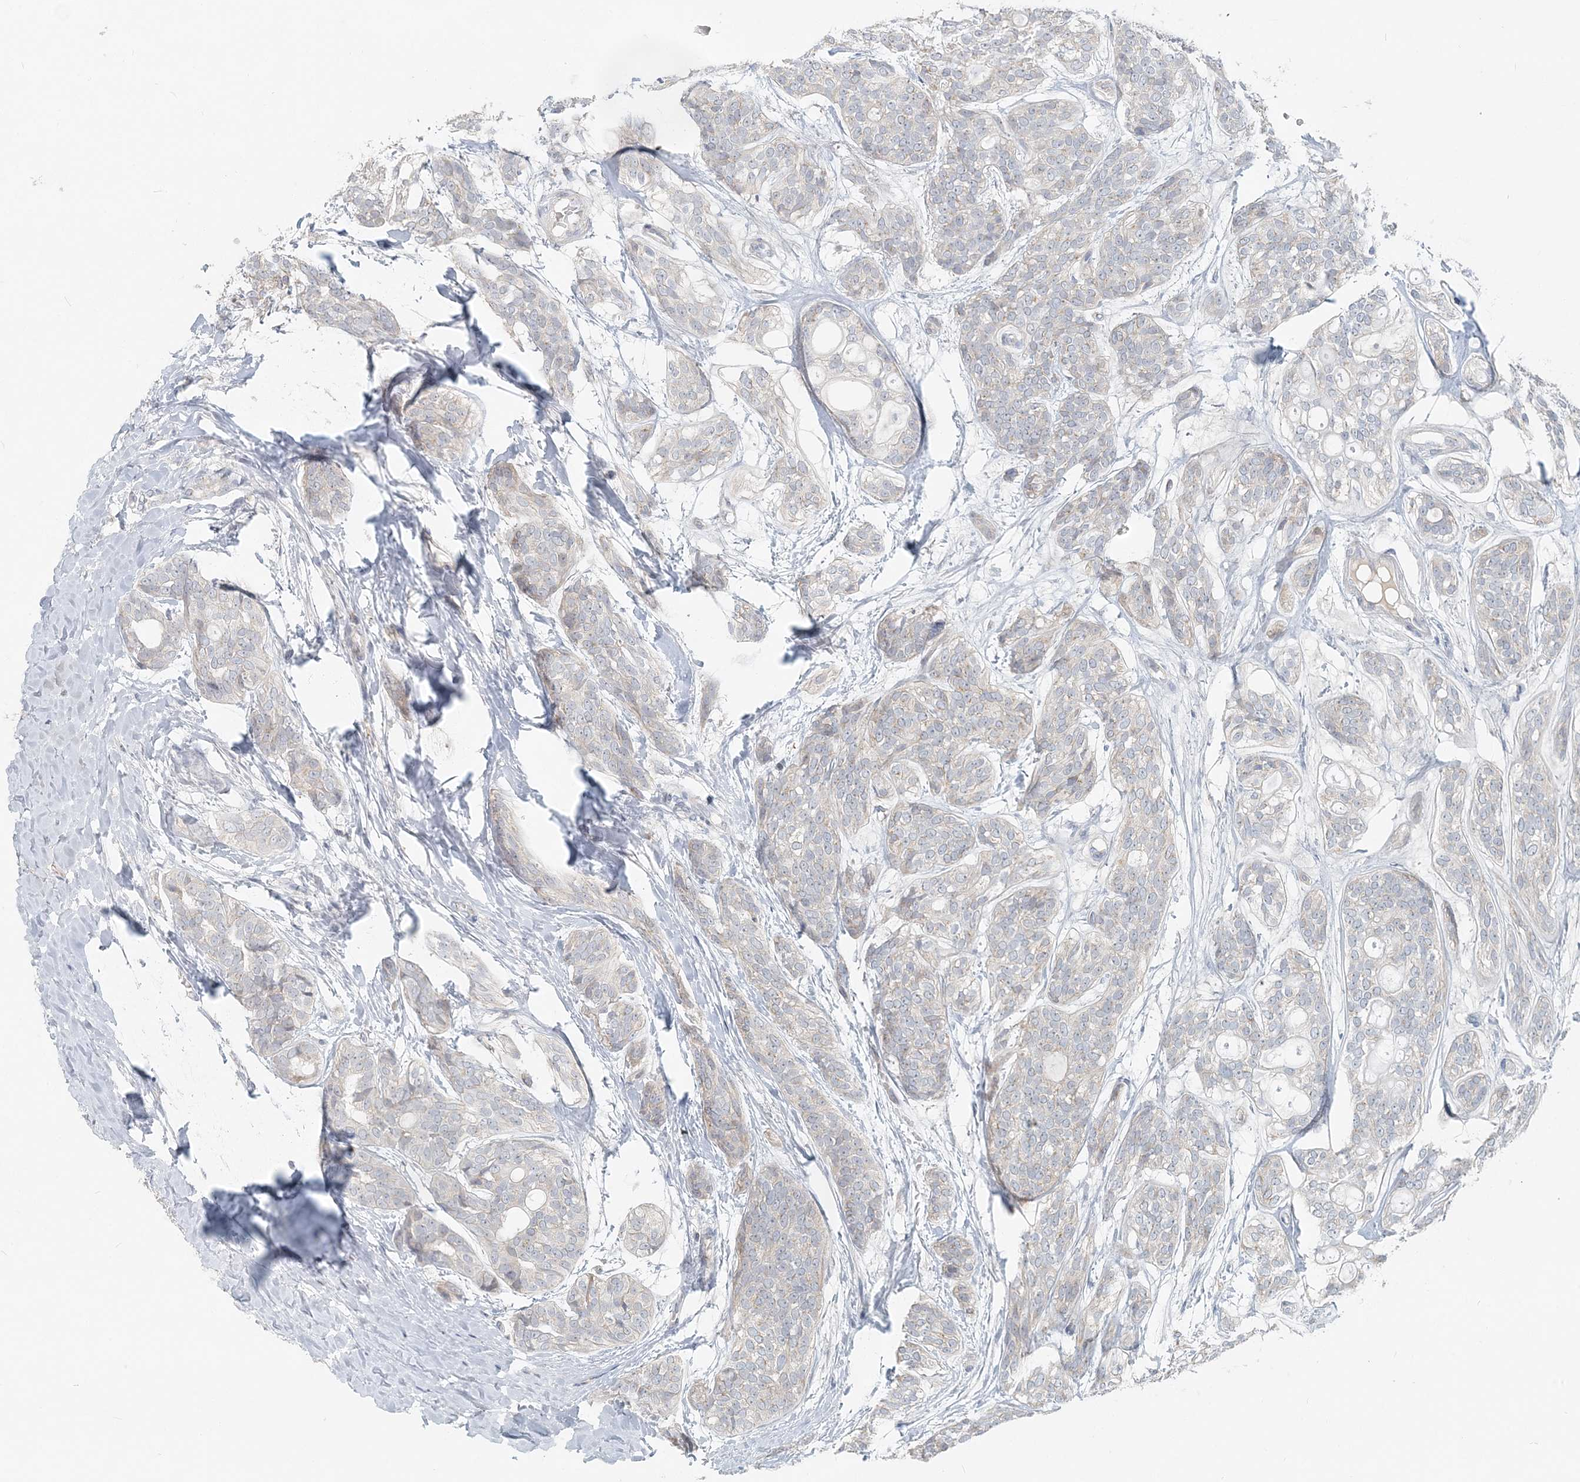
{"staining": {"intensity": "negative", "quantity": "none", "location": "none"}, "tissue": "head and neck cancer", "cell_type": "Tumor cells", "image_type": "cancer", "snomed": [{"axis": "morphology", "description": "Adenocarcinoma, NOS"}, {"axis": "topography", "description": "Head-Neck"}], "caption": "High power microscopy histopathology image of an immunohistochemistry micrograph of head and neck adenocarcinoma, revealing no significant positivity in tumor cells. (DAB immunohistochemistry (IHC) with hematoxylin counter stain).", "gene": "NAA11", "patient": {"sex": "male", "age": 66}}